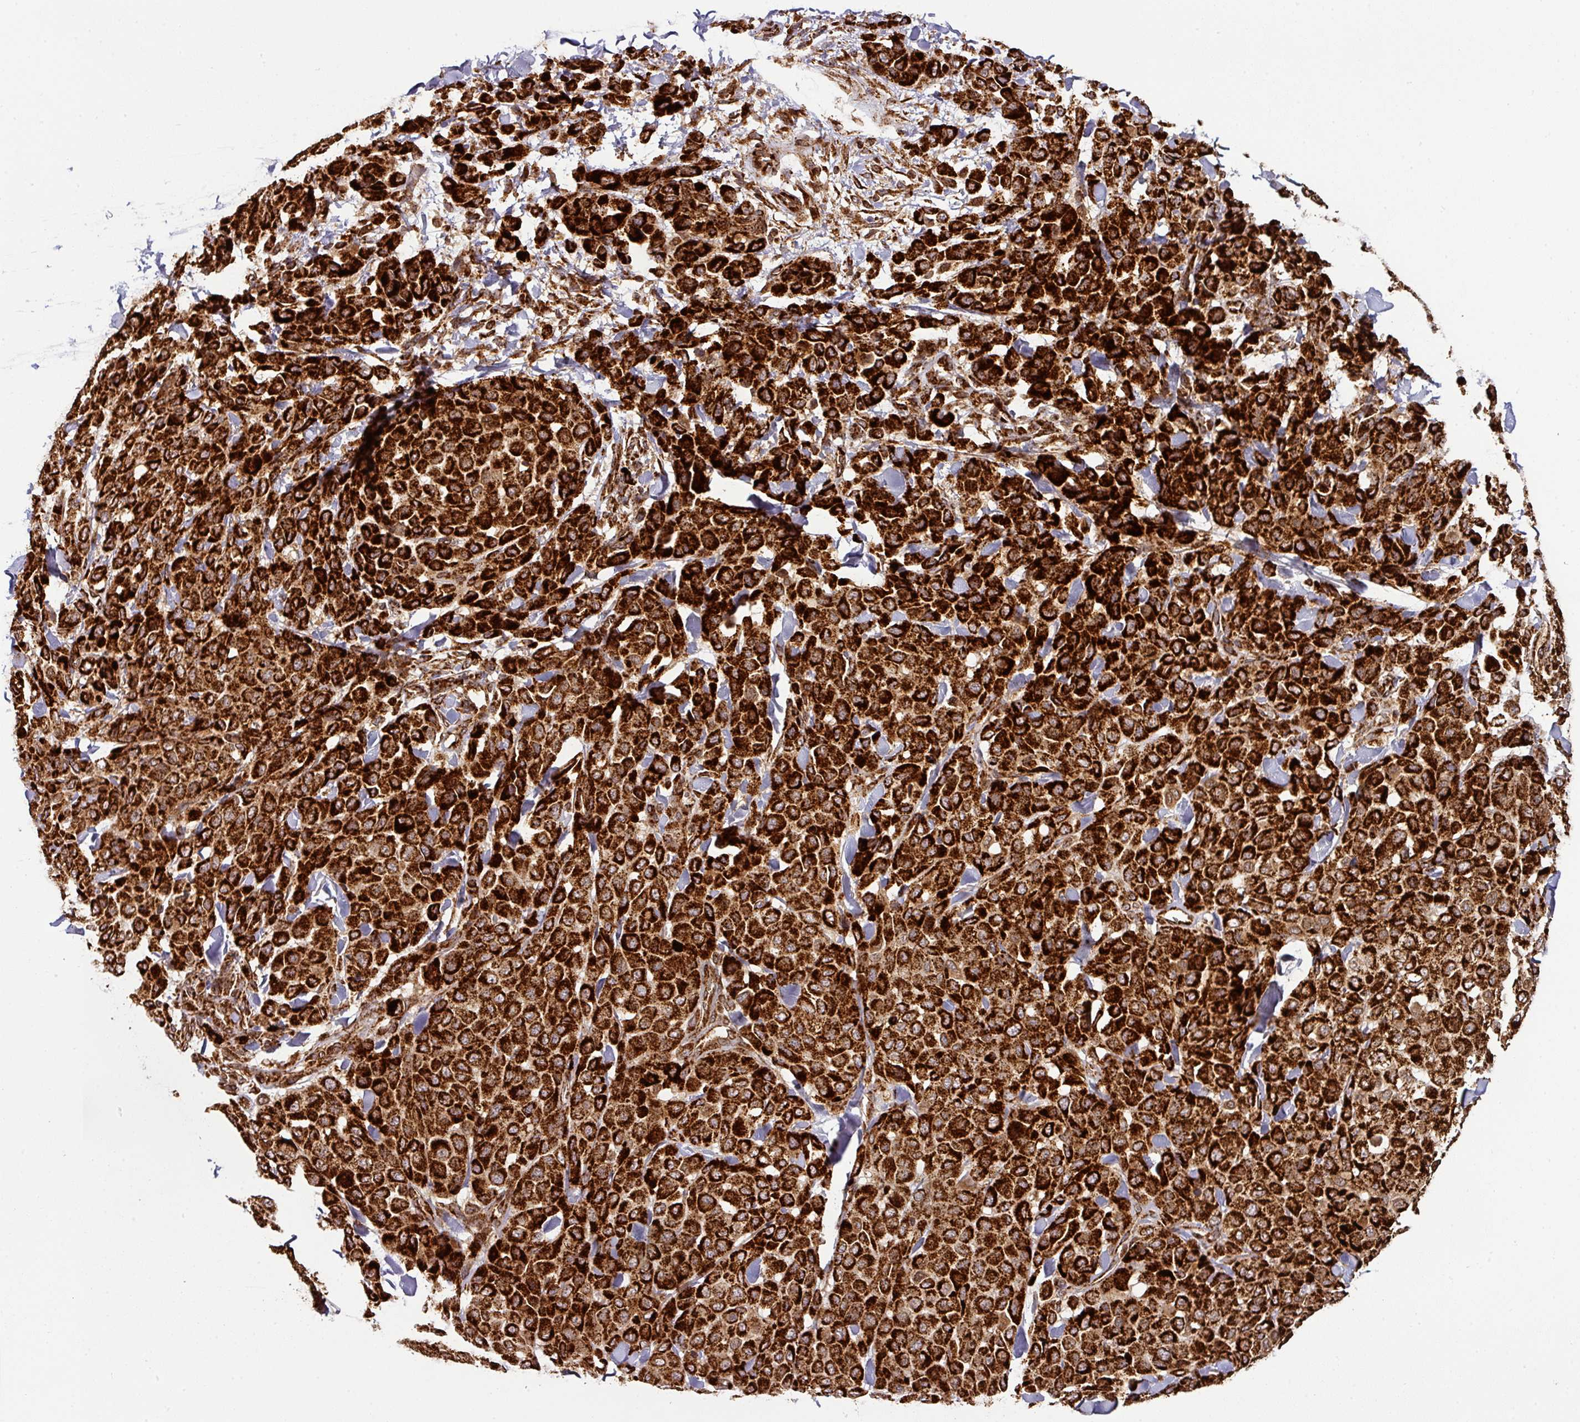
{"staining": {"intensity": "strong", "quantity": ">75%", "location": "cytoplasmic/membranous"}, "tissue": "melanoma", "cell_type": "Tumor cells", "image_type": "cancer", "snomed": [{"axis": "morphology", "description": "Malignant melanoma, Metastatic site"}, {"axis": "topography", "description": "Skin"}], "caption": "High-power microscopy captured an immunohistochemistry (IHC) histopathology image of malignant melanoma (metastatic site), revealing strong cytoplasmic/membranous positivity in about >75% of tumor cells.", "gene": "TRAP1", "patient": {"sex": "female", "age": 81}}